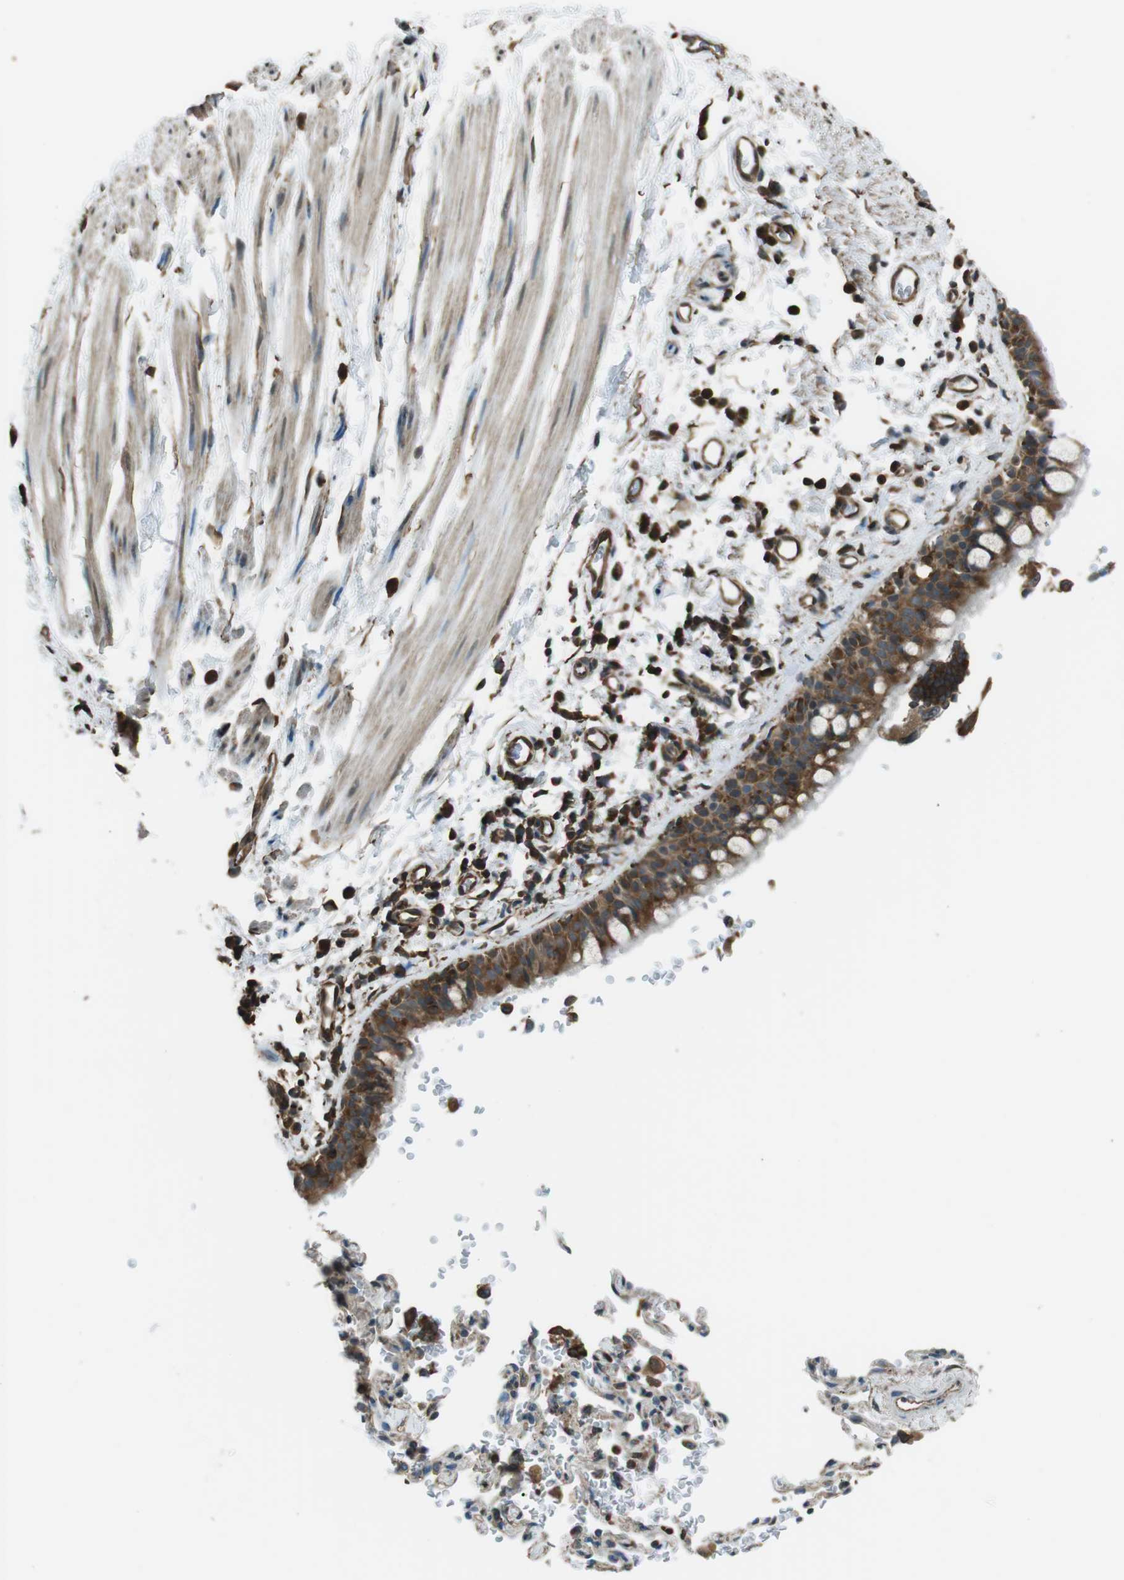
{"staining": {"intensity": "strong", "quantity": ">75%", "location": "cytoplasmic/membranous"}, "tissue": "bronchus", "cell_type": "Respiratory epithelial cells", "image_type": "normal", "snomed": [{"axis": "morphology", "description": "Normal tissue, NOS"}, {"axis": "morphology", "description": "Malignant melanoma, Metastatic site"}, {"axis": "topography", "description": "Bronchus"}, {"axis": "topography", "description": "Lung"}], "caption": "Respiratory epithelial cells reveal strong cytoplasmic/membranous staining in about >75% of cells in normal bronchus. The staining is performed using DAB (3,3'-diaminobenzidine) brown chromogen to label protein expression. The nuclei are counter-stained blue using hematoxylin.", "gene": "PA2G4", "patient": {"sex": "male", "age": 64}}